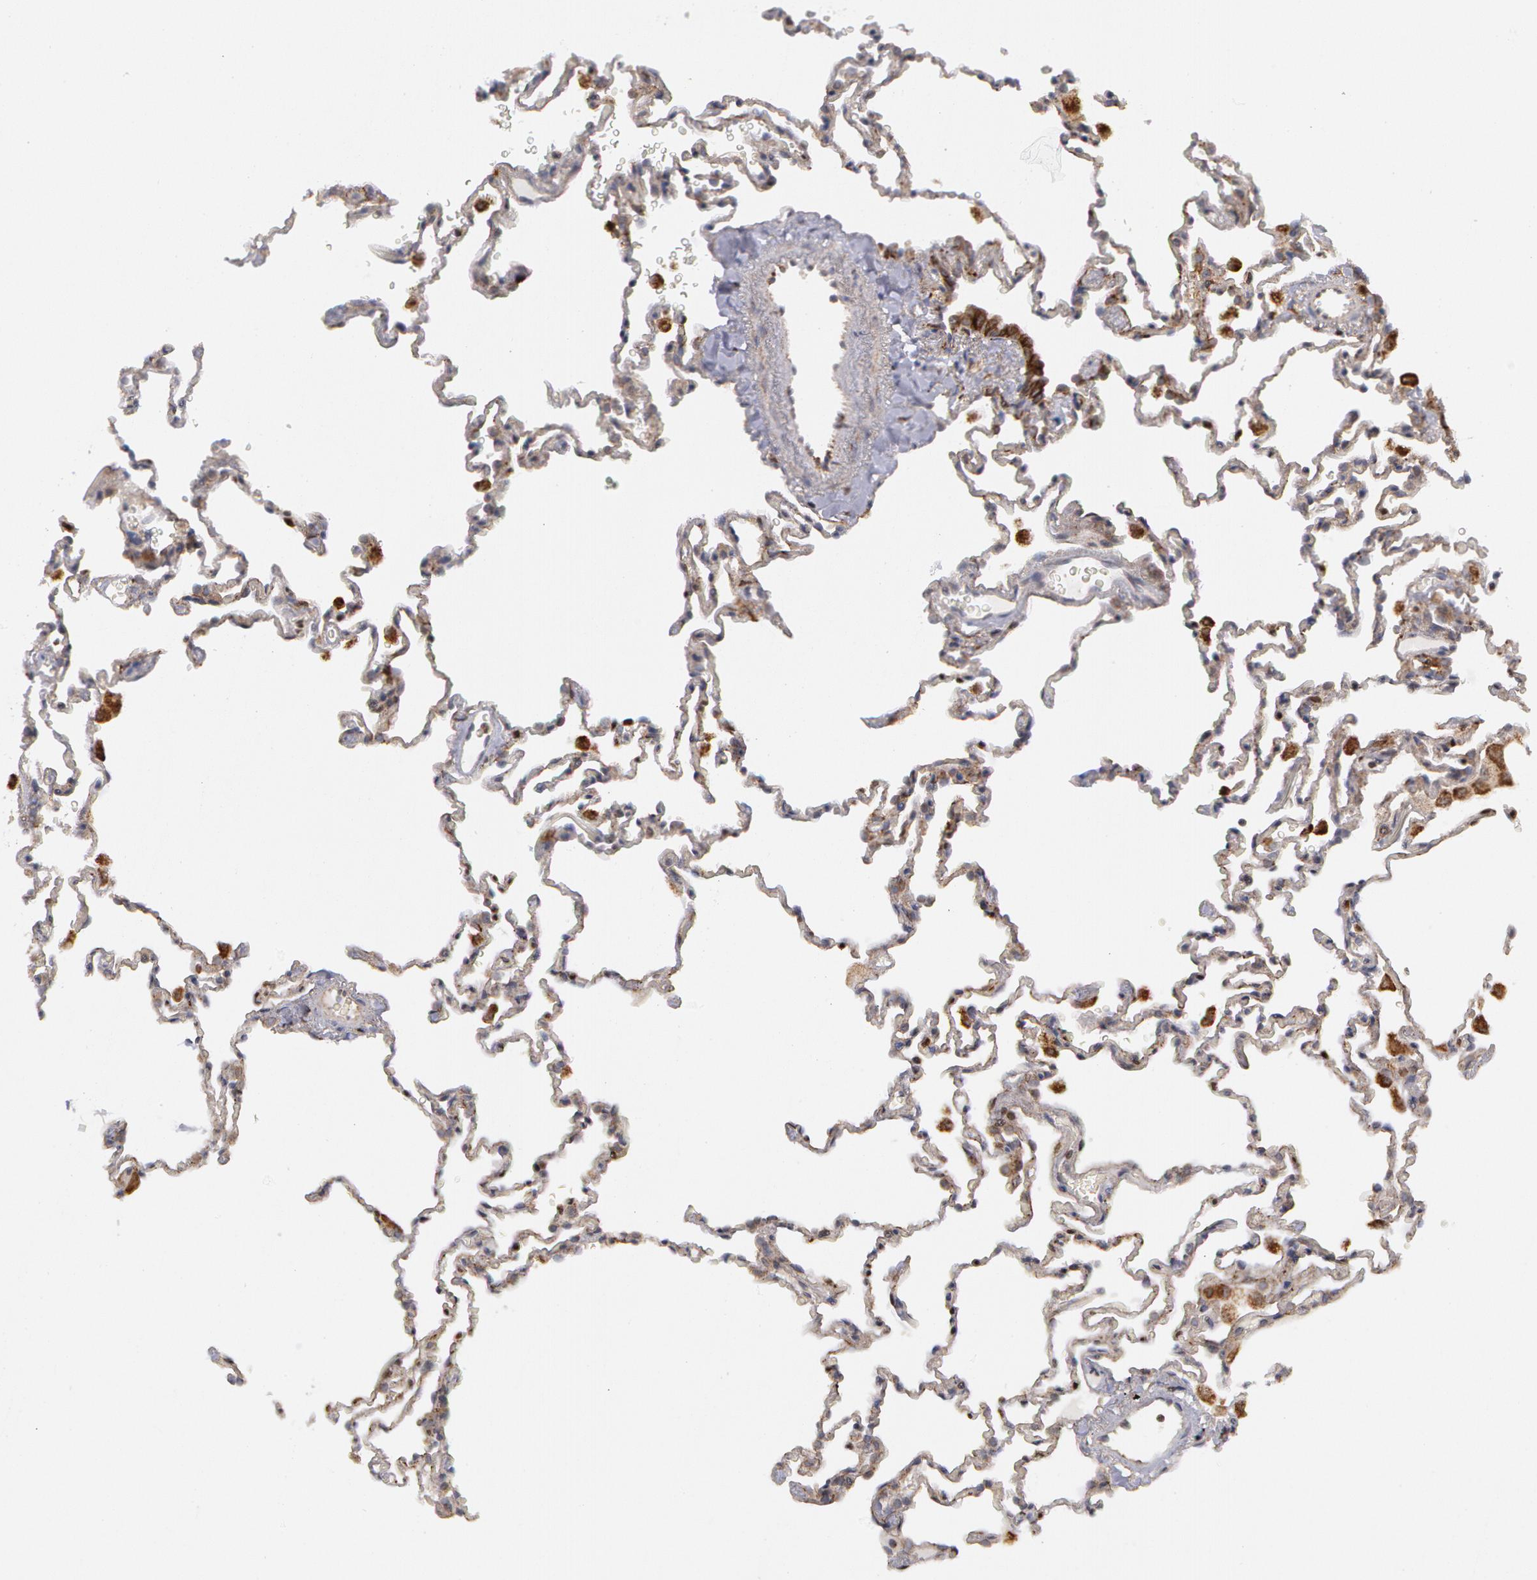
{"staining": {"intensity": "negative", "quantity": "none", "location": "none"}, "tissue": "lung", "cell_type": "Alveolar cells", "image_type": "normal", "snomed": [{"axis": "morphology", "description": "Normal tissue, NOS"}, {"axis": "topography", "description": "Lung"}], "caption": "Immunohistochemistry image of normal lung stained for a protein (brown), which shows no staining in alveolar cells. (Stains: DAB (3,3'-diaminobenzidine) IHC with hematoxylin counter stain, Microscopy: brightfield microscopy at high magnification).", "gene": "ERBB2", "patient": {"sex": "male", "age": 59}}